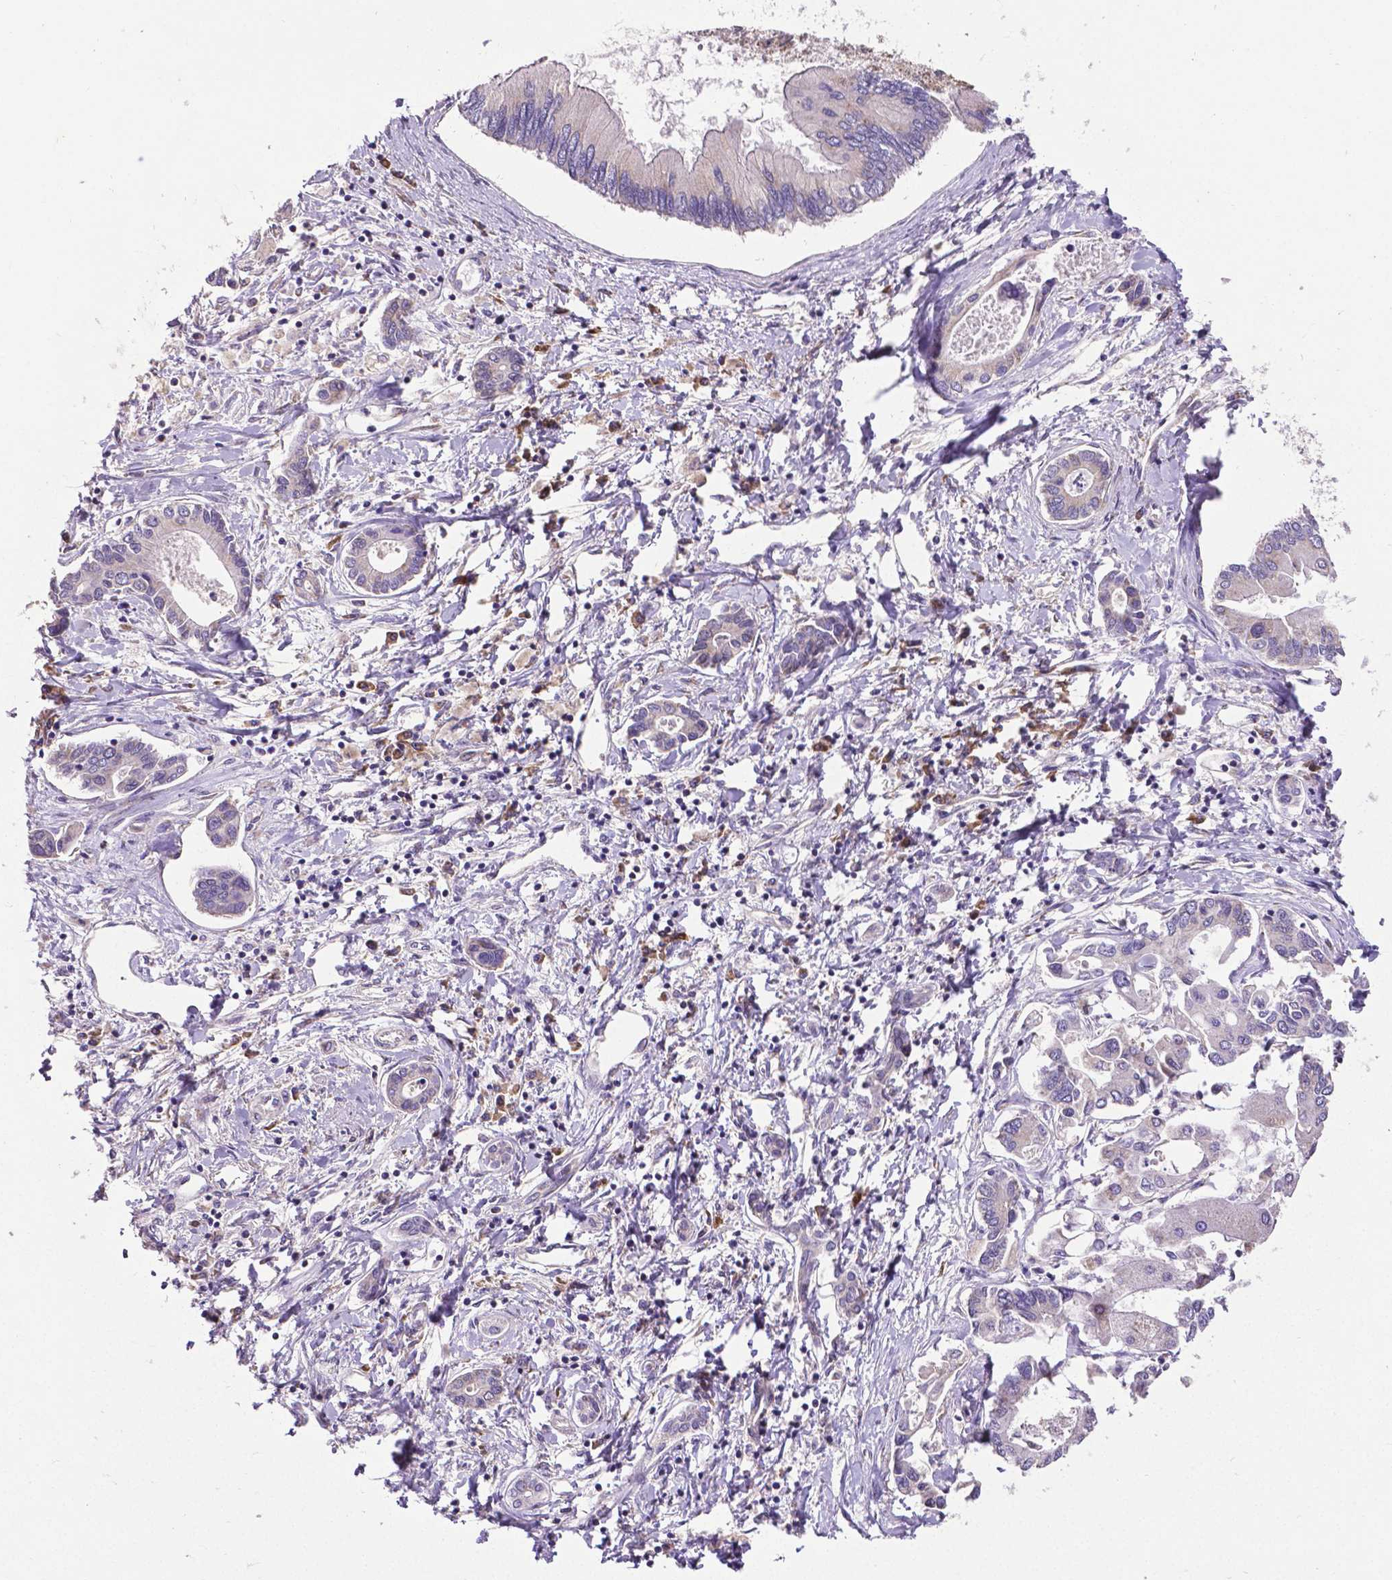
{"staining": {"intensity": "negative", "quantity": "none", "location": "none"}, "tissue": "liver cancer", "cell_type": "Tumor cells", "image_type": "cancer", "snomed": [{"axis": "morphology", "description": "Cholangiocarcinoma"}, {"axis": "topography", "description": "Liver"}], "caption": "A micrograph of human liver cancer is negative for staining in tumor cells.", "gene": "MTDH", "patient": {"sex": "male", "age": 66}}